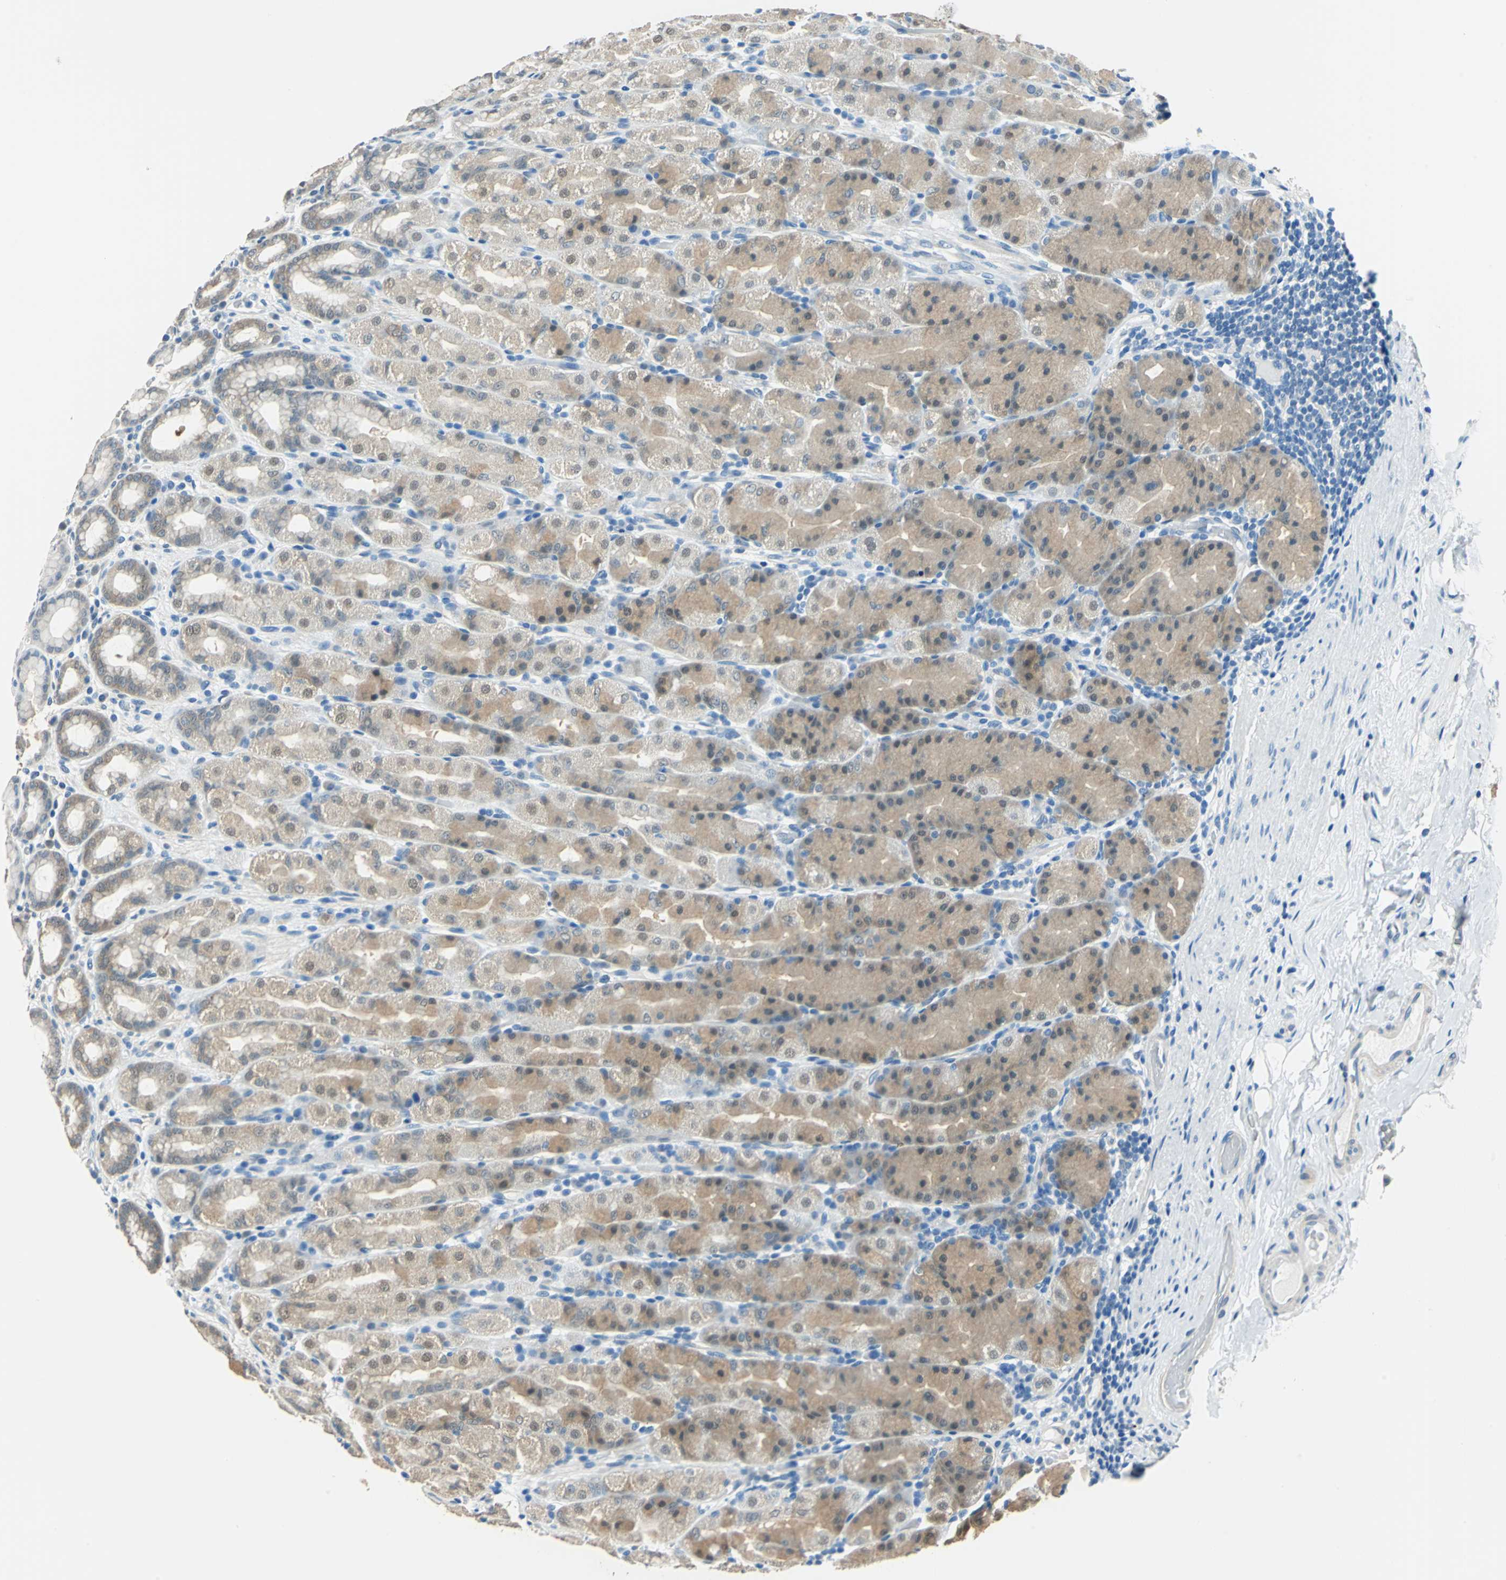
{"staining": {"intensity": "moderate", "quantity": "25%-75%", "location": "cytoplasmic/membranous,nuclear"}, "tissue": "stomach", "cell_type": "Glandular cells", "image_type": "normal", "snomed": [{"axis": "morphology", "description": "Normal tissue, NOS"}, {"axis": "topography", "description": "Stomach, upper"}], "caption": "An immunohistochemistry histopathology image of normal tissue is shown. Protein staining in brown highlights moderate cytoplasmic/membranous,nuclear positivity in stomach within glandular cells.", "gene": "FKBP4", "patient": {"sex": "male", "age": 68}}